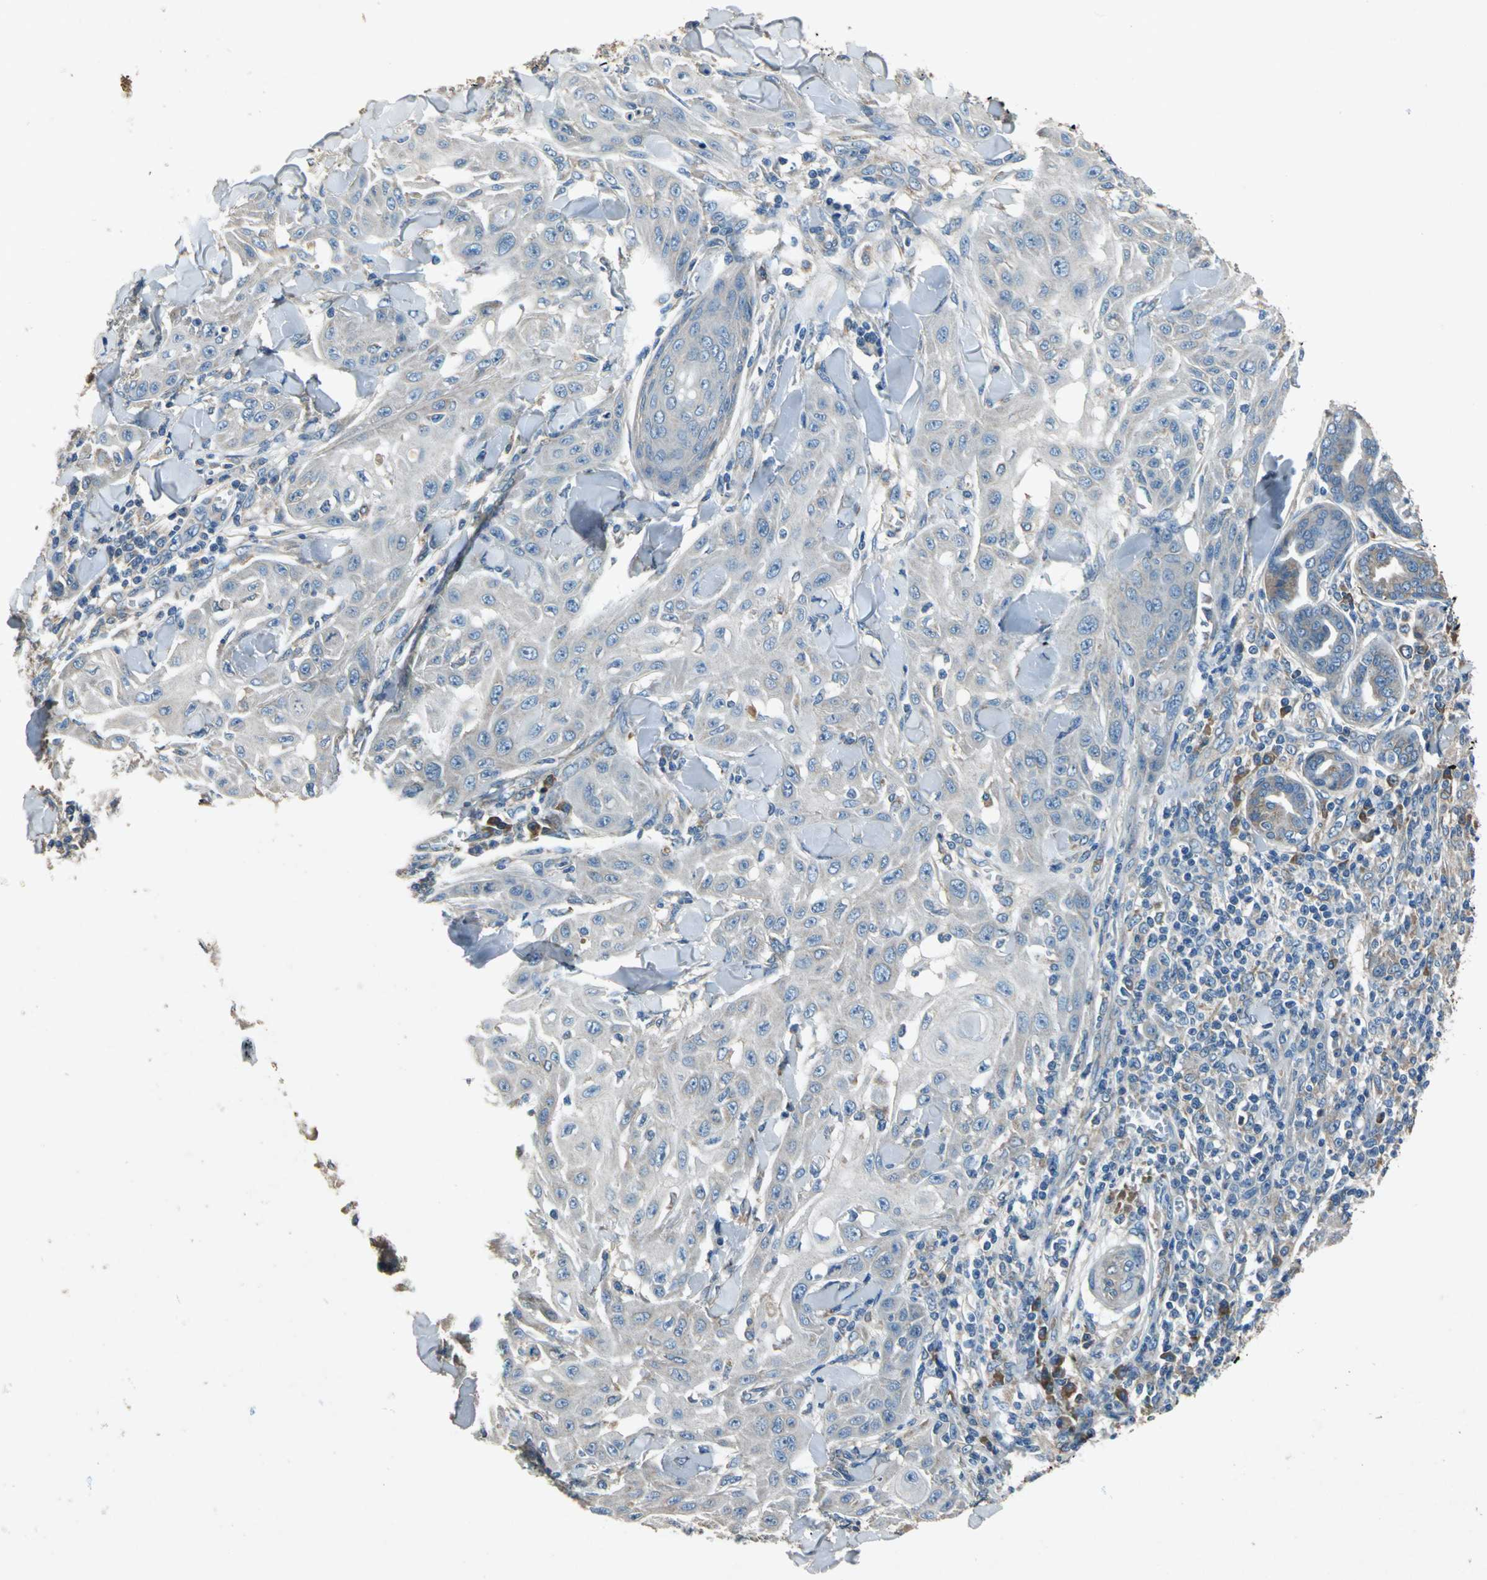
{"staining": {"intensity": "weak", "quantity": "<25%", "location": "cytoplasmic/membranous"}, "tissue": "skin cancer", "cell_type": "Tumor cells", "image_type": "cancer", "snomed": [{"axis": "morphology", "description": "Squamous cell carcinoma, NOS"}, {"axis": "topography", "description": "Skin"}], "caption": "High power microscopy image of an IHC image of skin cancer, revealing no significant positivity in tumor cells.", "gene": "HEPH", "patient": {"sex": "male", "age": 24}}